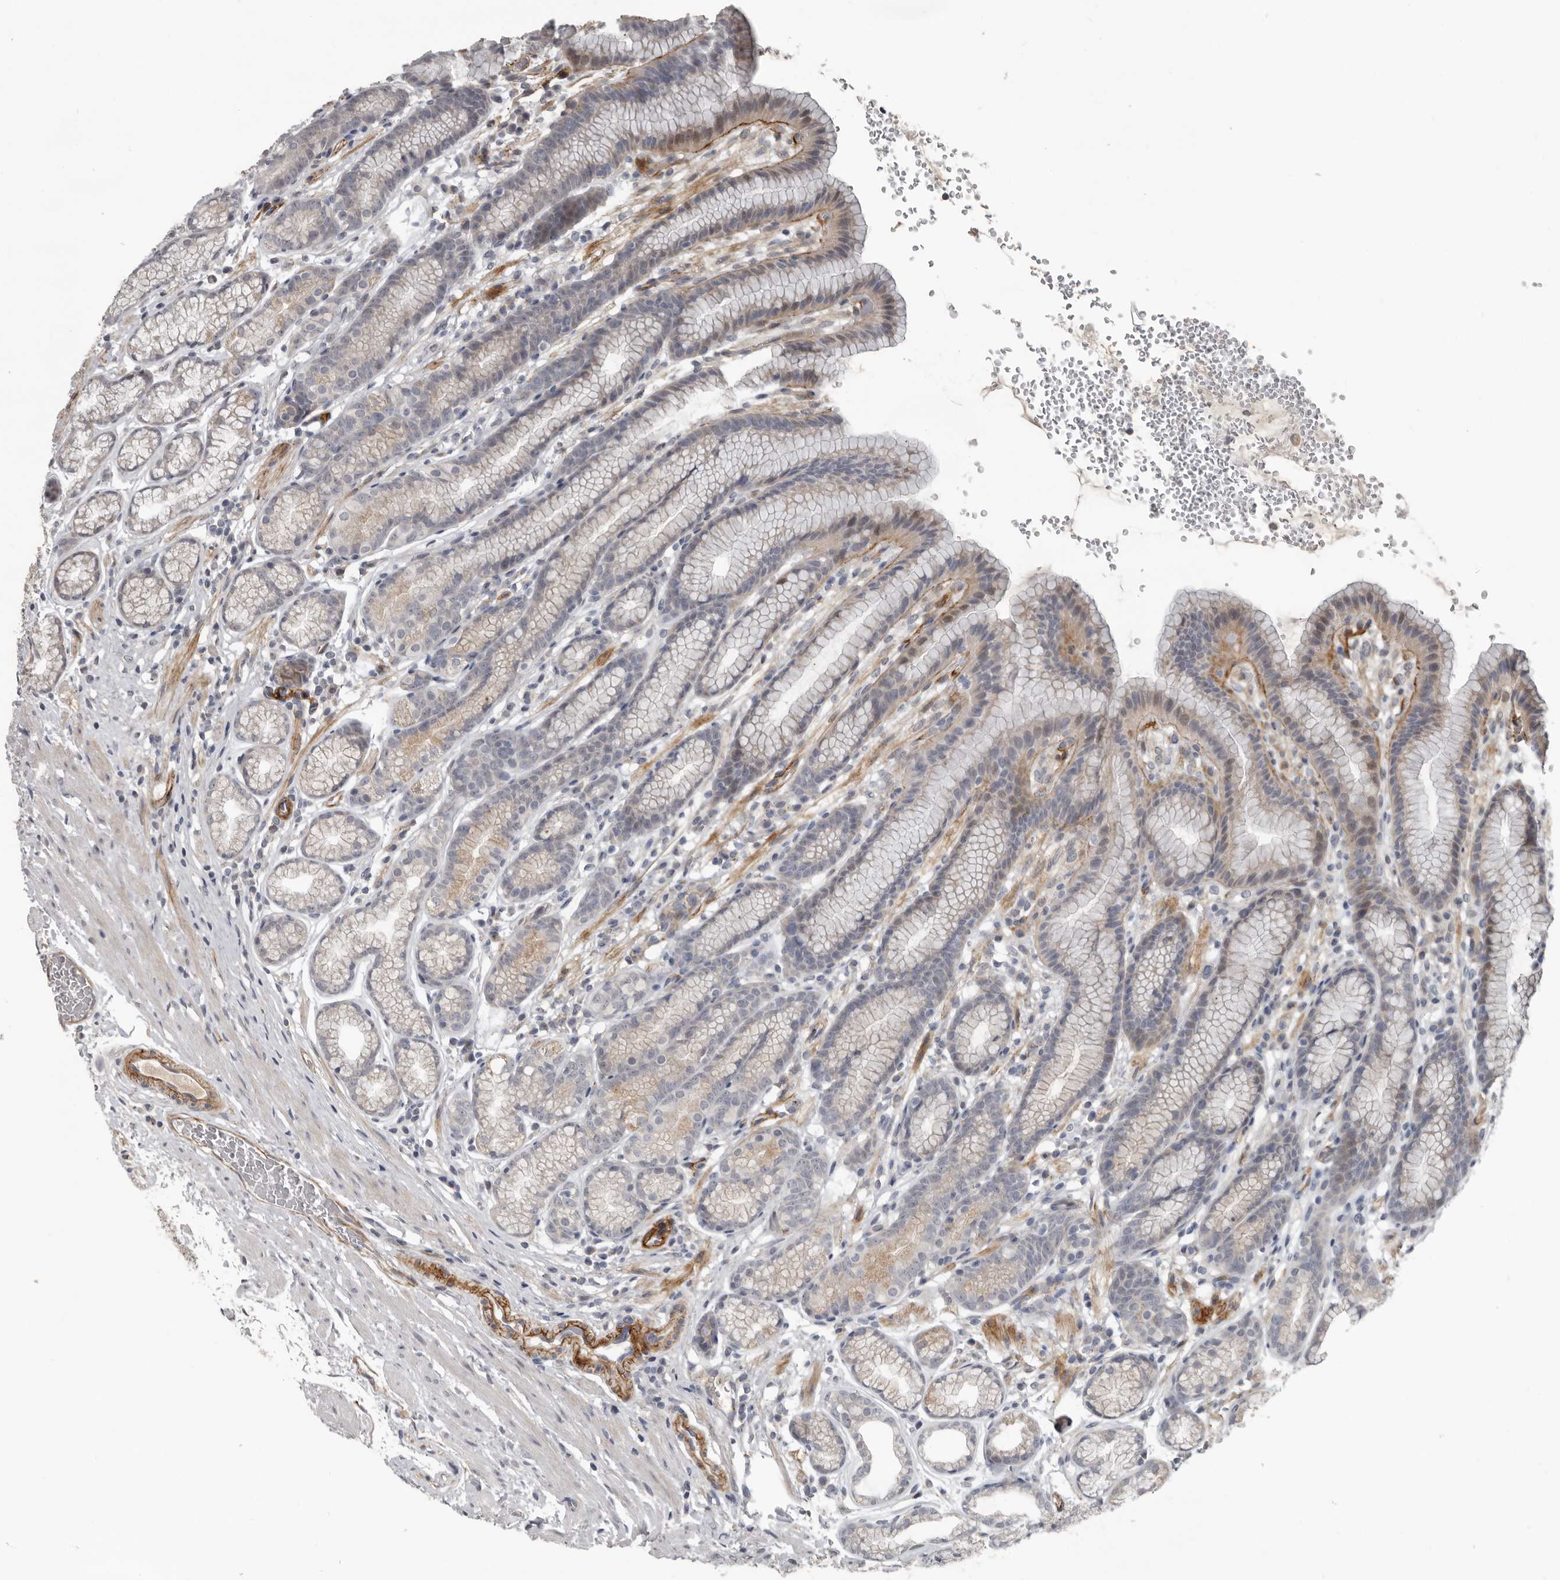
{"staining": {"intensity": "weak", "quantity": "25%-75%", "location": "cytoplasmic/membranous"}, "tissue": "stomach", "cell_type": "Glandular cells", "image_type": "normal", "snomed": [{"axis": "morphology", "description": "Normal tissue, NOS"}, {"axis": "topography", "description": "Stomach"}], "caption": "Glandular cells demonstrate weak cytoplasmic/membranous expression in approximately 25%-75% of cells in benign stomach. Using DAB (3,3'-diaminobenzidine) (brown) and hematoxylin (blue) stains, captured at high magnification using brightfield microscopy.", "gene": "C1orf216", "patient": {"sex": "male", "age": 42}}